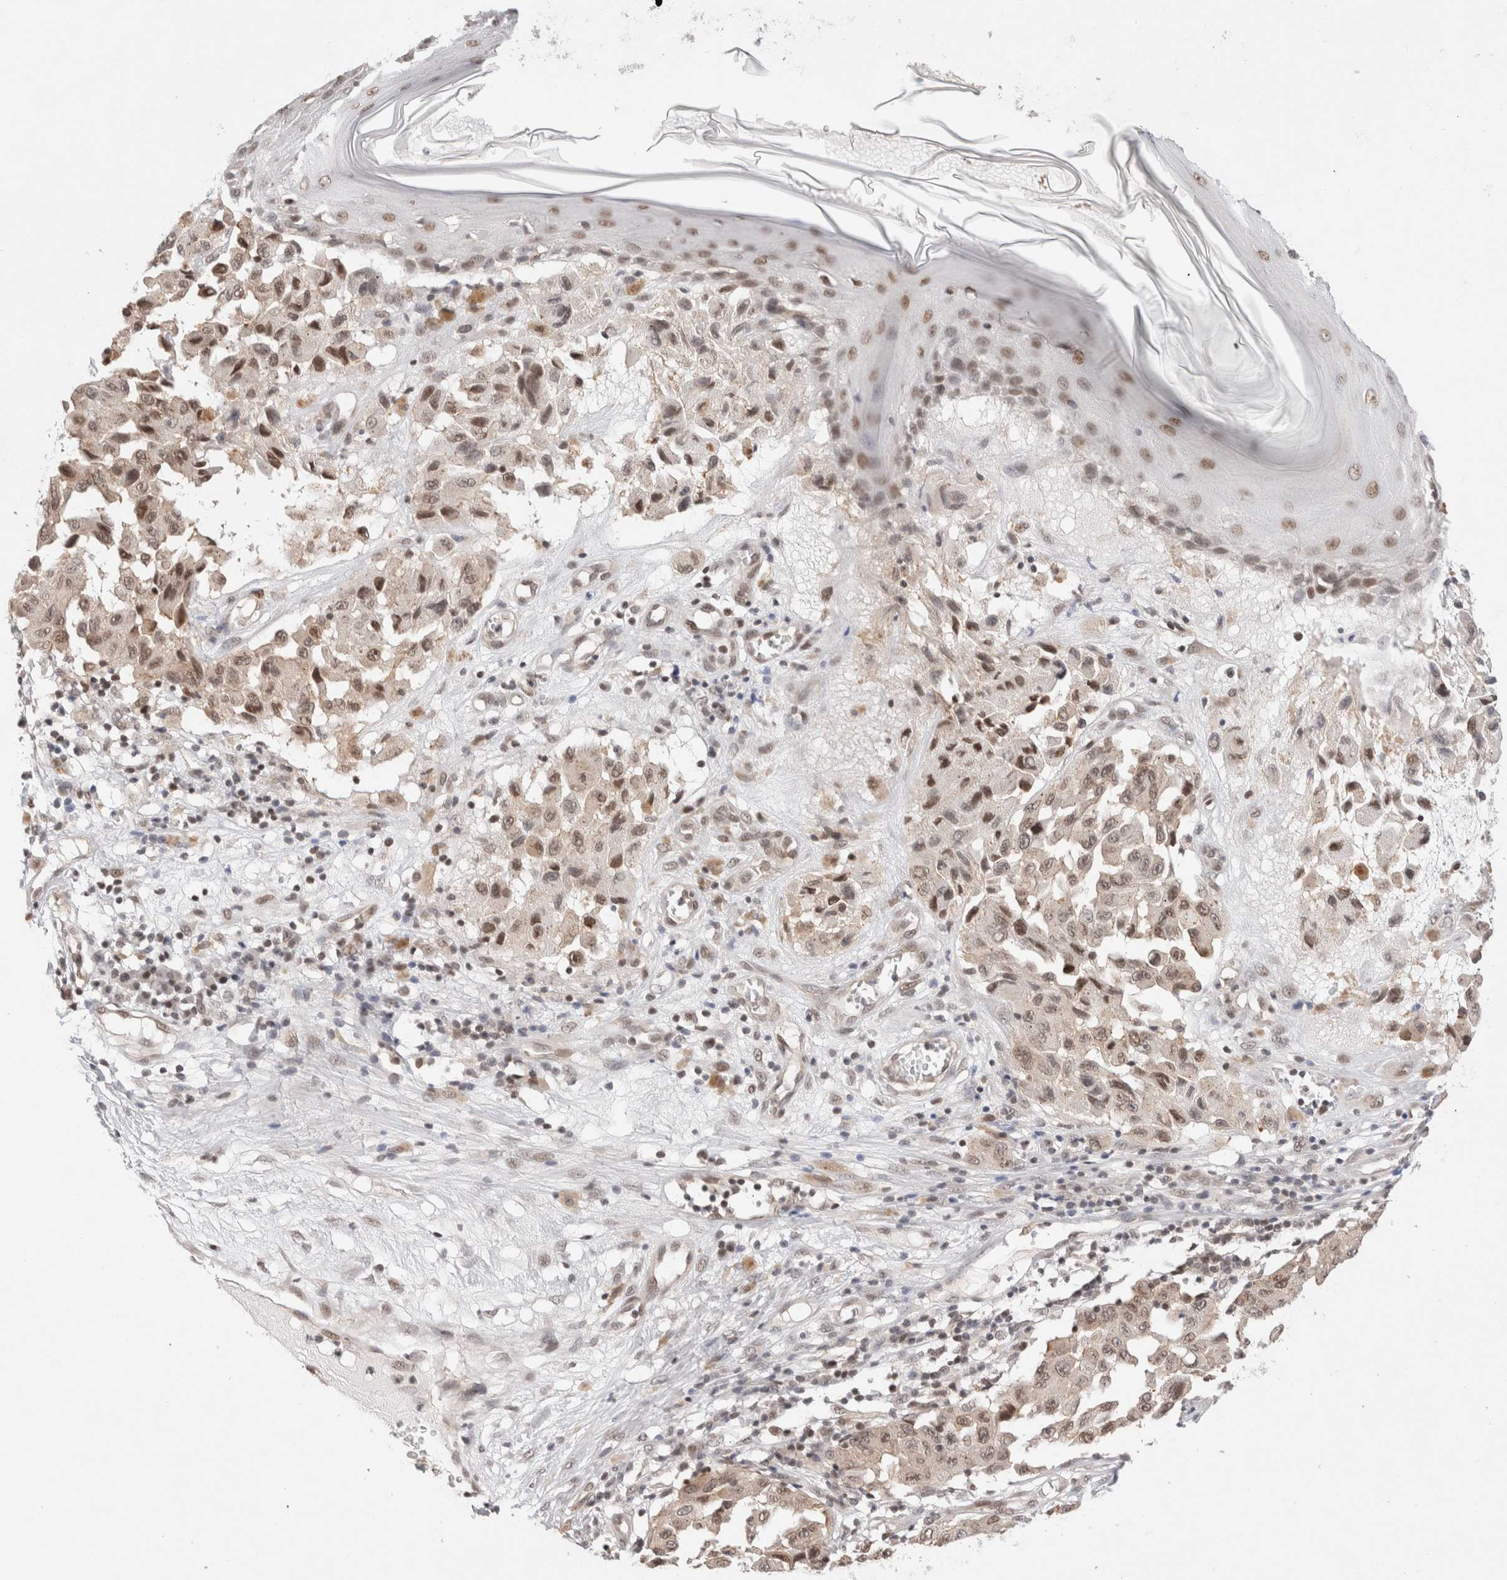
{"staining": {"intensity": "weak", "quantity": ">75%", "location": "nuclear"}, "tissue": "melanoma", "cell_type": "Tumor cells", "image_type": "cancer", "snomed": [{"axis": "morphology", "description": "Malignant melanoma, NOS"}, {"axis": "topography", "description": "Skin"}], "caption": "Tumor cells display low levels of weak nuclear expression in about >75% of cells in malignant melanoma.", "gene": "GATAD2A", "patient": {"sex": "male", "age": 30}}